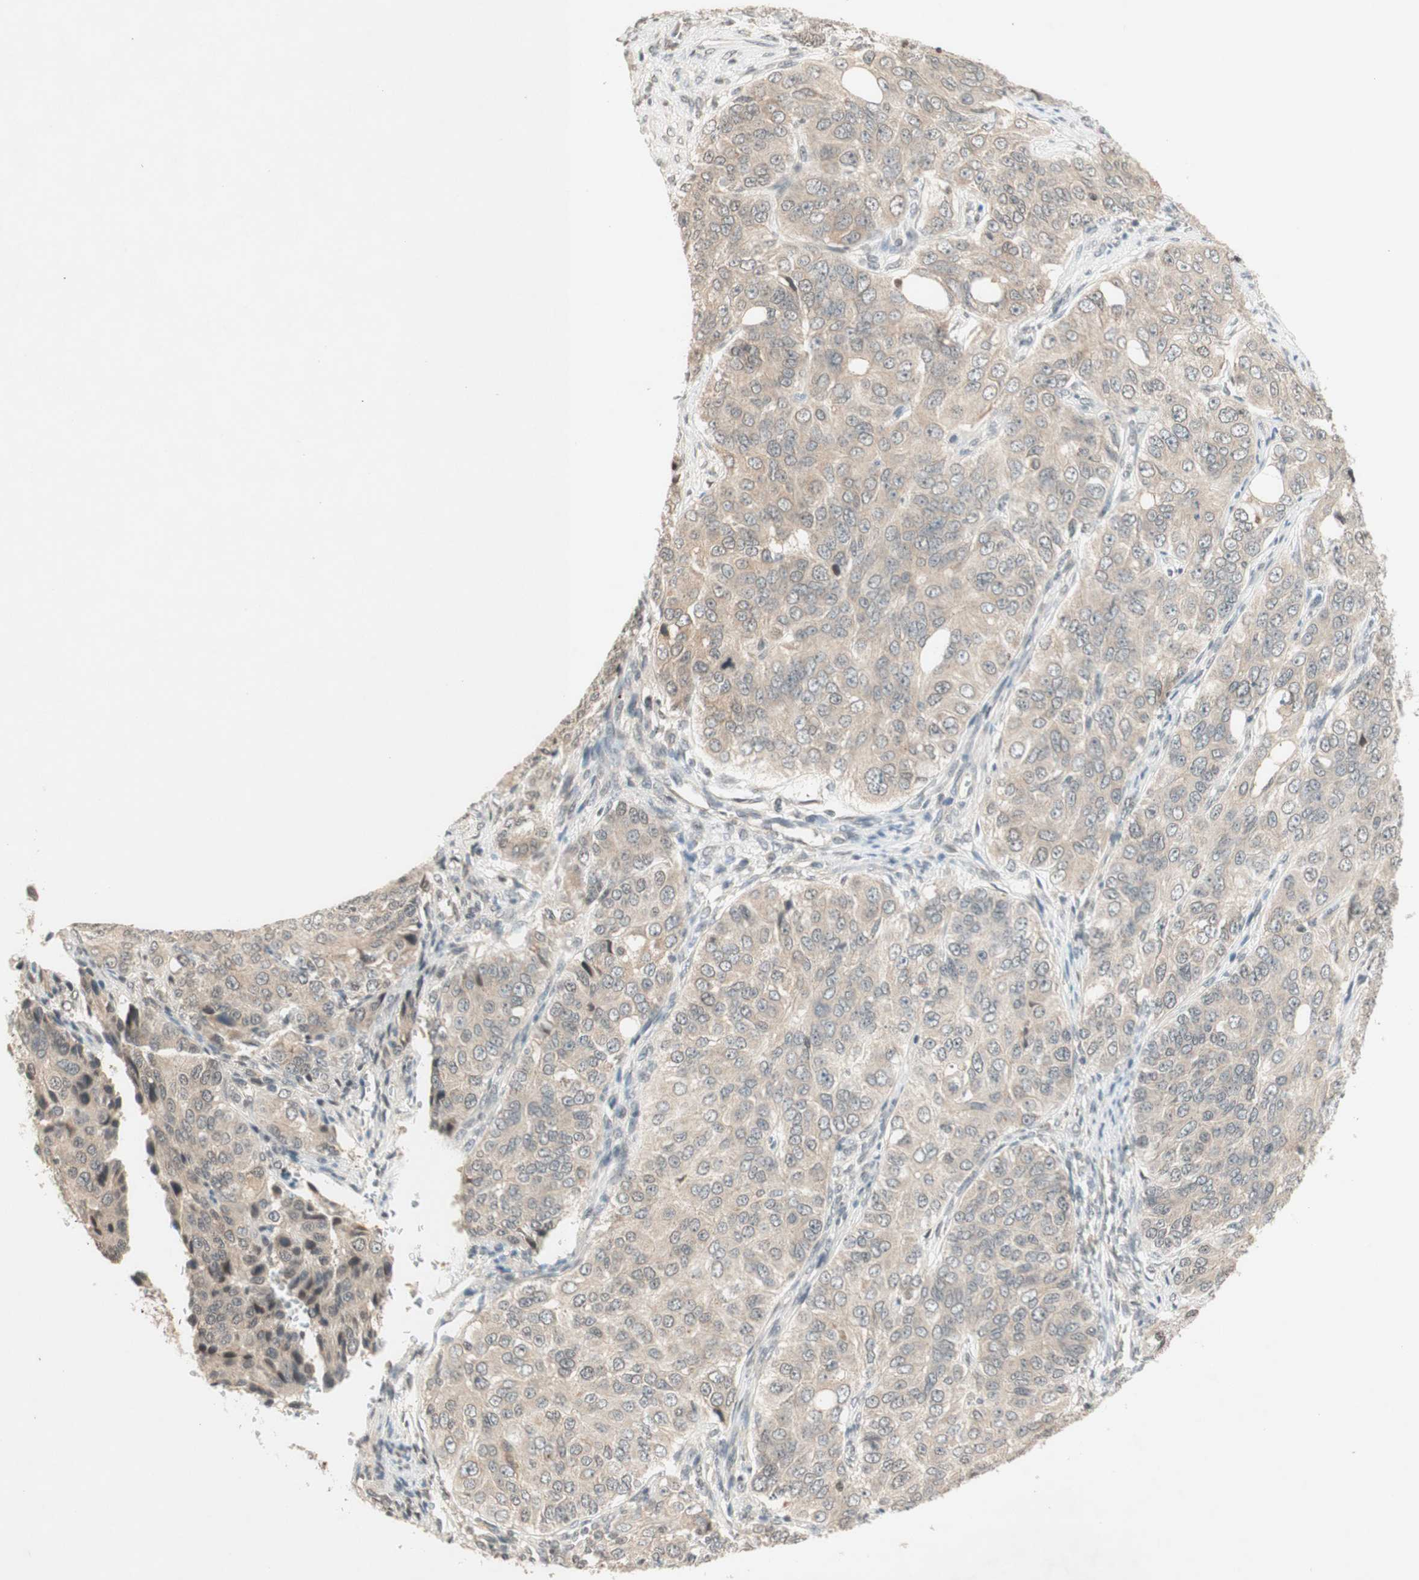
{"staining": {"intensity": "negative", "quantity": "none", "location": "none"}, "tissue": "ovarian cancer", "cell_type": "Tumor cells", "image_type": "cancer", "snomed": [{"axis": "morphology", "description": "Carcinoma, endometroid"}, {"axis": "topography", "description": "Ovary"}], "caption": "This is an immunohistochemistry (IHC) histopathology image of ovarian cancer (endometroid carcinoma). There is no expression in tumor cells.", "gene": "GLI1", "patient": {"sex": "female", "age": 51}}